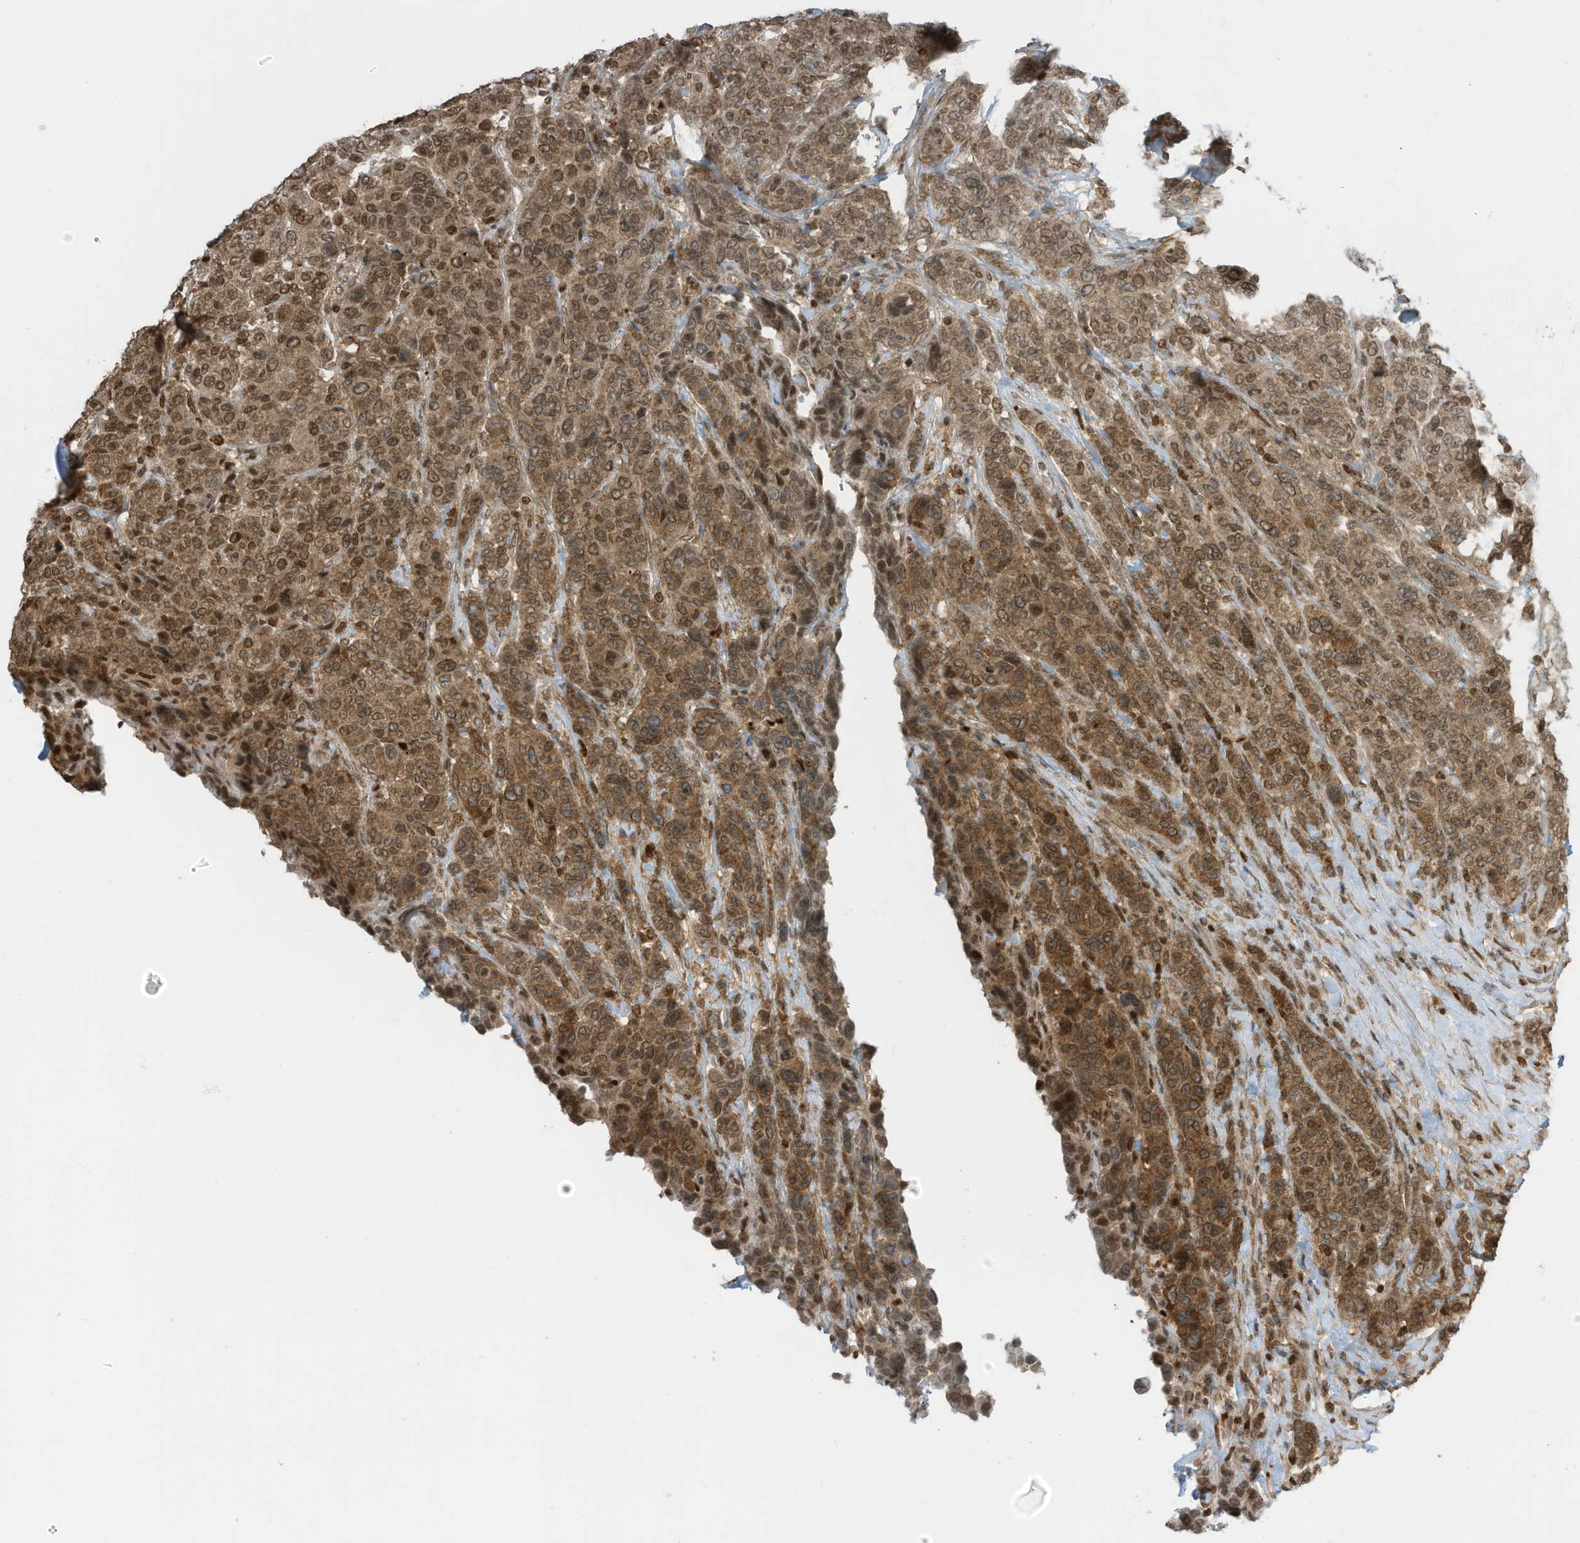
{"staining": {"intensity": "moderate", "quantity": ">75%", "location": "cytoplasmic/membranous,nuclear"}, "tissue": "breast cancer", "cell_type": "Tumor cells", "image_type": "cancer", "snomed": [{"axis": "morphology", "description": "Duct carcinoma"}, {"axis": "topography", "description": "Breast"}], "caption": "Brown immunohistochemical staining in human breast cancer shows moderate cytoplasmic/membranous and nuclear positivity in approximately >75% of tumor cells.", "gene": "KPNB1", "patient": {"sex": "female", "age": 37}}